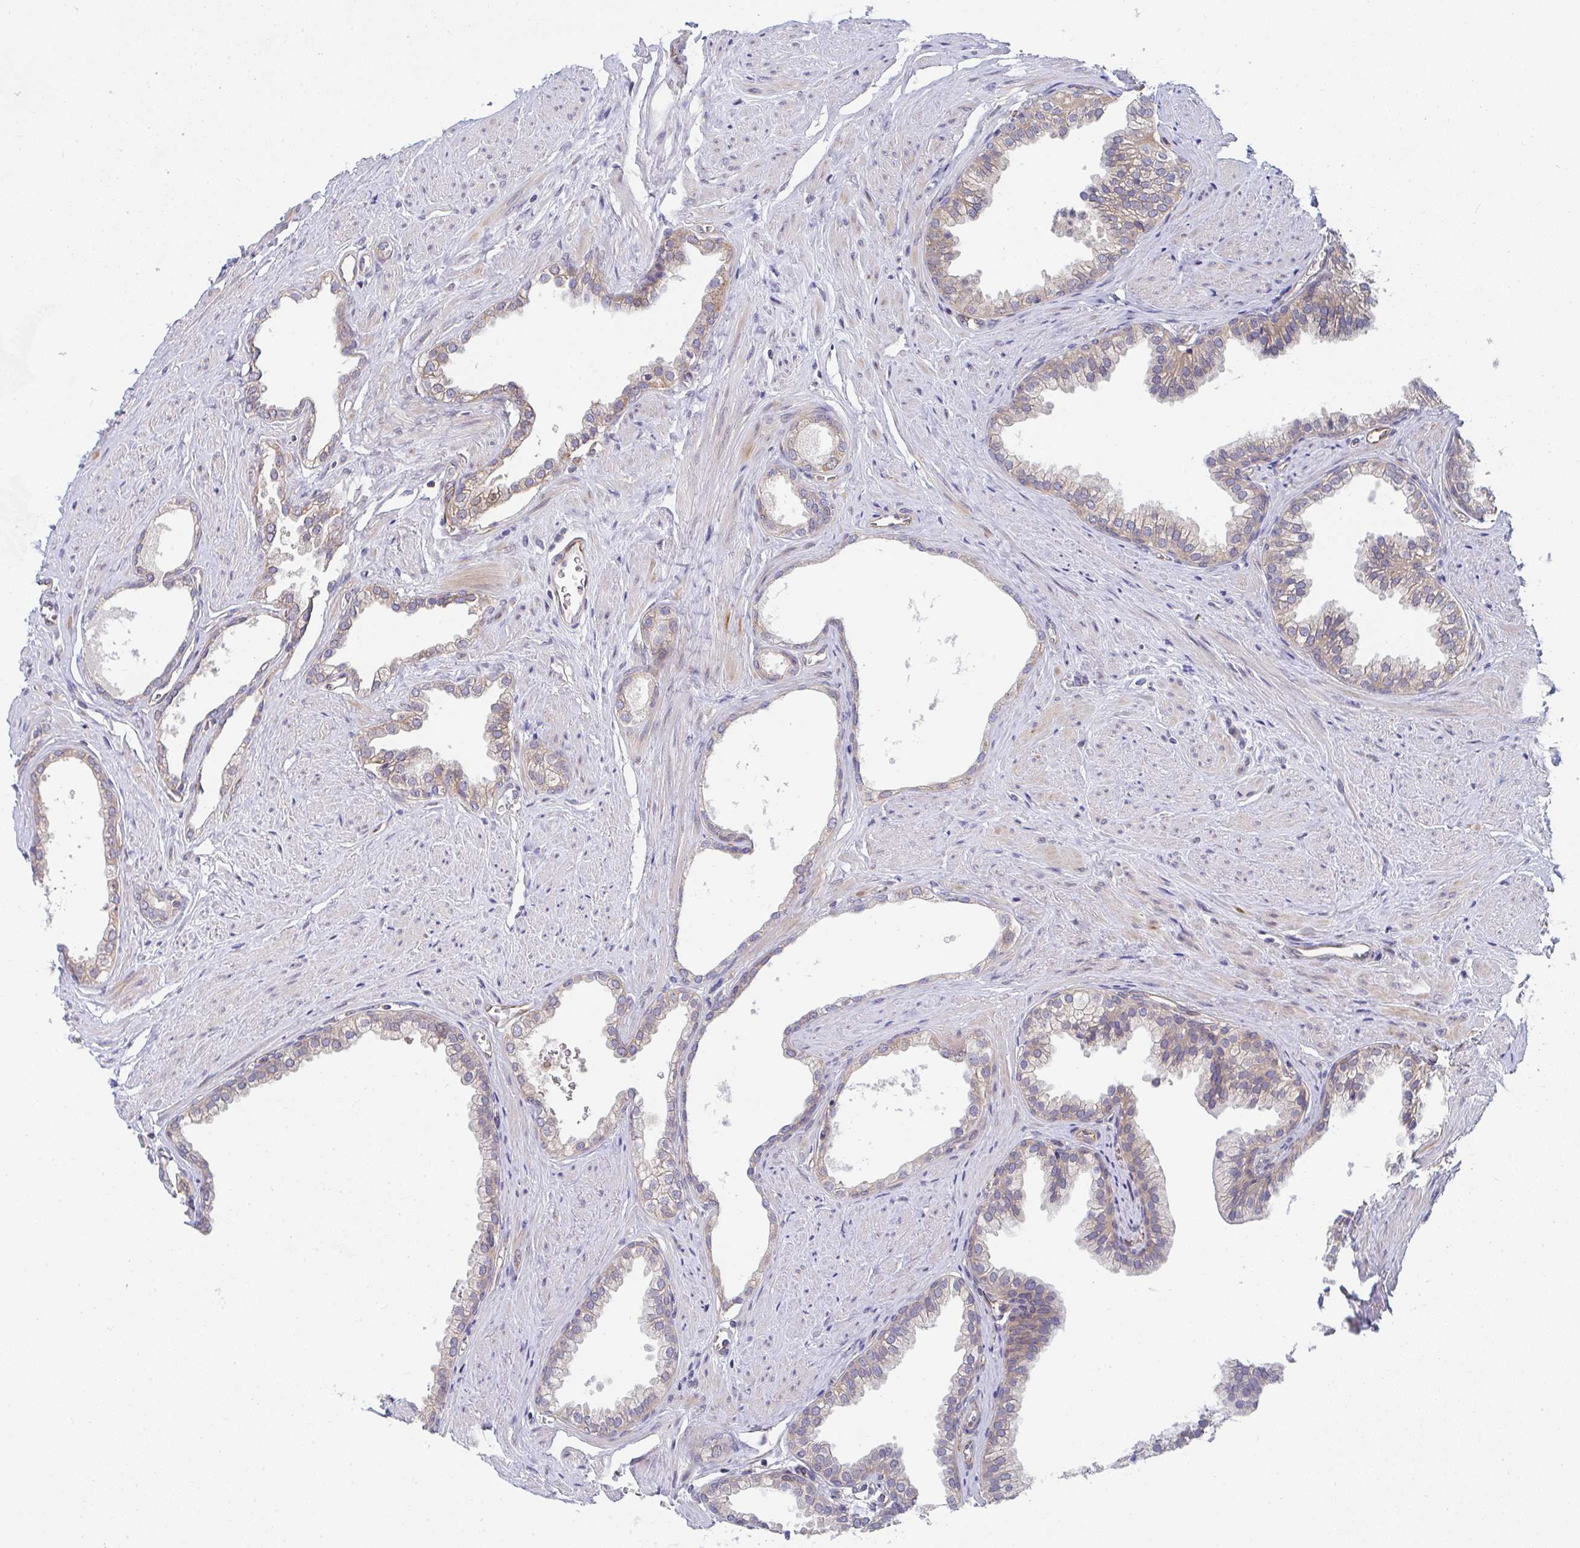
{"staining": {"intensity": "weak", "quantity": "25%-75%", "location": "cytoplasmic/membranous"}, "tissue": "prostate", "cell_type": "Glandular cells", "image_type": "normal", "snomed": [{"axis": "morphology", "description": "Normal tissue, NOS"}, {"axis": "topography", "description": "Prostate"}, {"axis": "topography", "description": "Peripheral nerve tissue"}], "caption": "IHC histopathology image of normal human prostate stained for a protein (brown), which shows low levels of weak cytoplasmic/membranous expression in approximately 25%-75% of glandular cells.", "gene": "EIF1AD", "patient": {"sex": "male", "age": 55}}